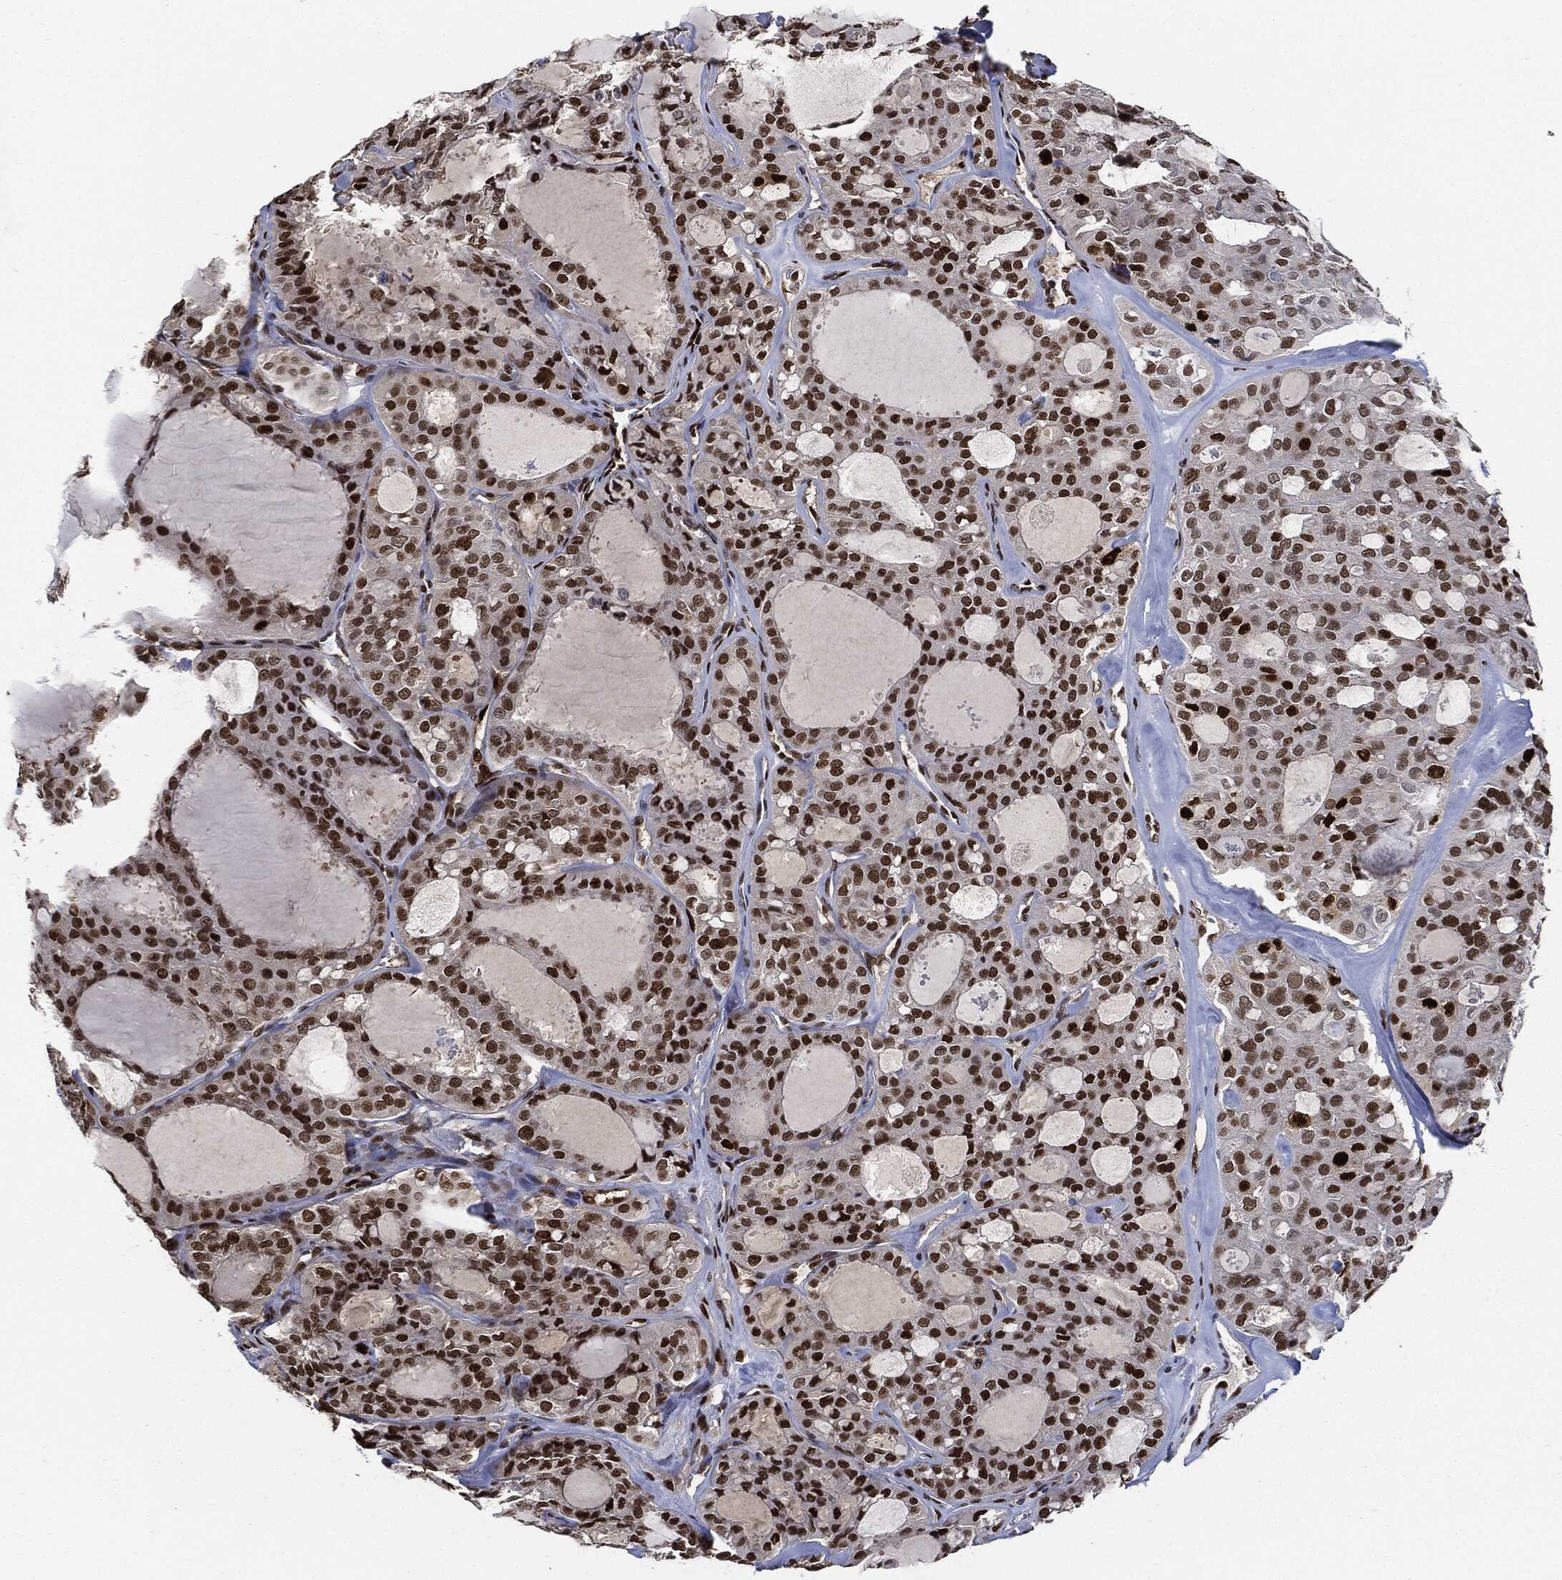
{"staining": {"intensity": "strong", "quantity": ">75%", "location": "nuclear"}, "tissue": "thyroid cancer", "cell_type": "Tumor cells", "image_type": "cancer", "snomed": [{"axis": "morphology", "description": "Follicular adenoma carcinoma, NOS"}, {"axis": "topography", "description": "Thyroid gland"}], "caption": "Protein staining of thyroid follicular adenoma carcinoma tissue shows strong nuclear staining in approximately >75% of tumor cells.", "gene": "PCNA", "patient": {"sex": "male", "age": 75}}